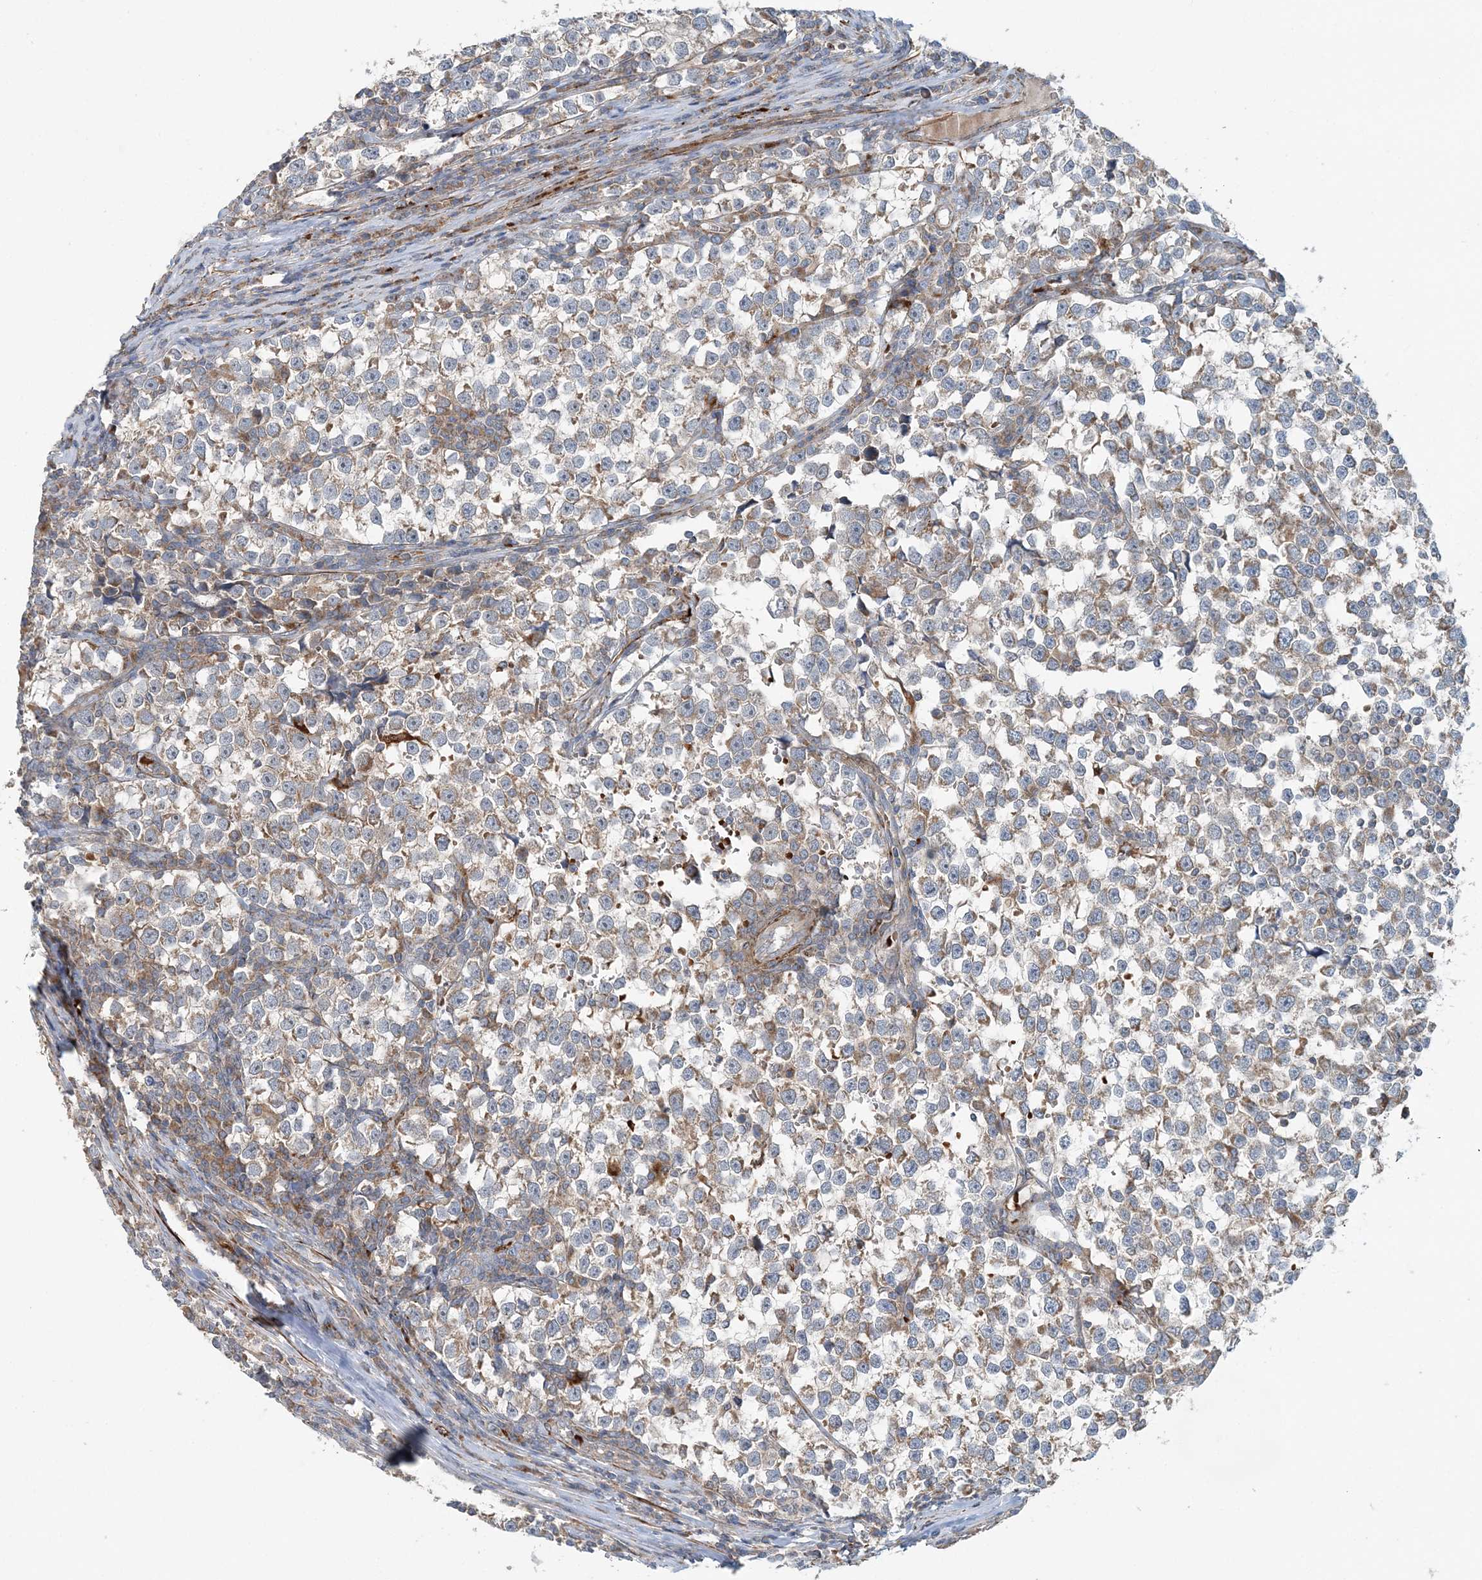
{"staining": {"intensity": "weak", "quantity": "25%-75%", "location": "cytoplasmic/membranous"}, "tissue": "testis cancer", "cell_type": "Tumor cells", "image_type": "cancer", "snomed": [{"axis": "morphology", "description": "Normal tissue, NOS"}, {"axis": "morphology", "description": "Seminoma, NOS"}, {"axis": "topography", "description": "Testis"}], "caption": "Immunohistochemistry staining of testis cancer, which shows low levels of weak cytoplasmic/membranous positivity in about 25%-75% of tumor cells indicating weak cytoplasmic/membranous protein staining. The staining was performed using DAB (3,3'-diaminobenzidine) (brown) for protein detection and nuclei were counterstained in hematoxylin (blue).", "gene": "TTI1", "patient": {"sex": "male", "age": 43}}